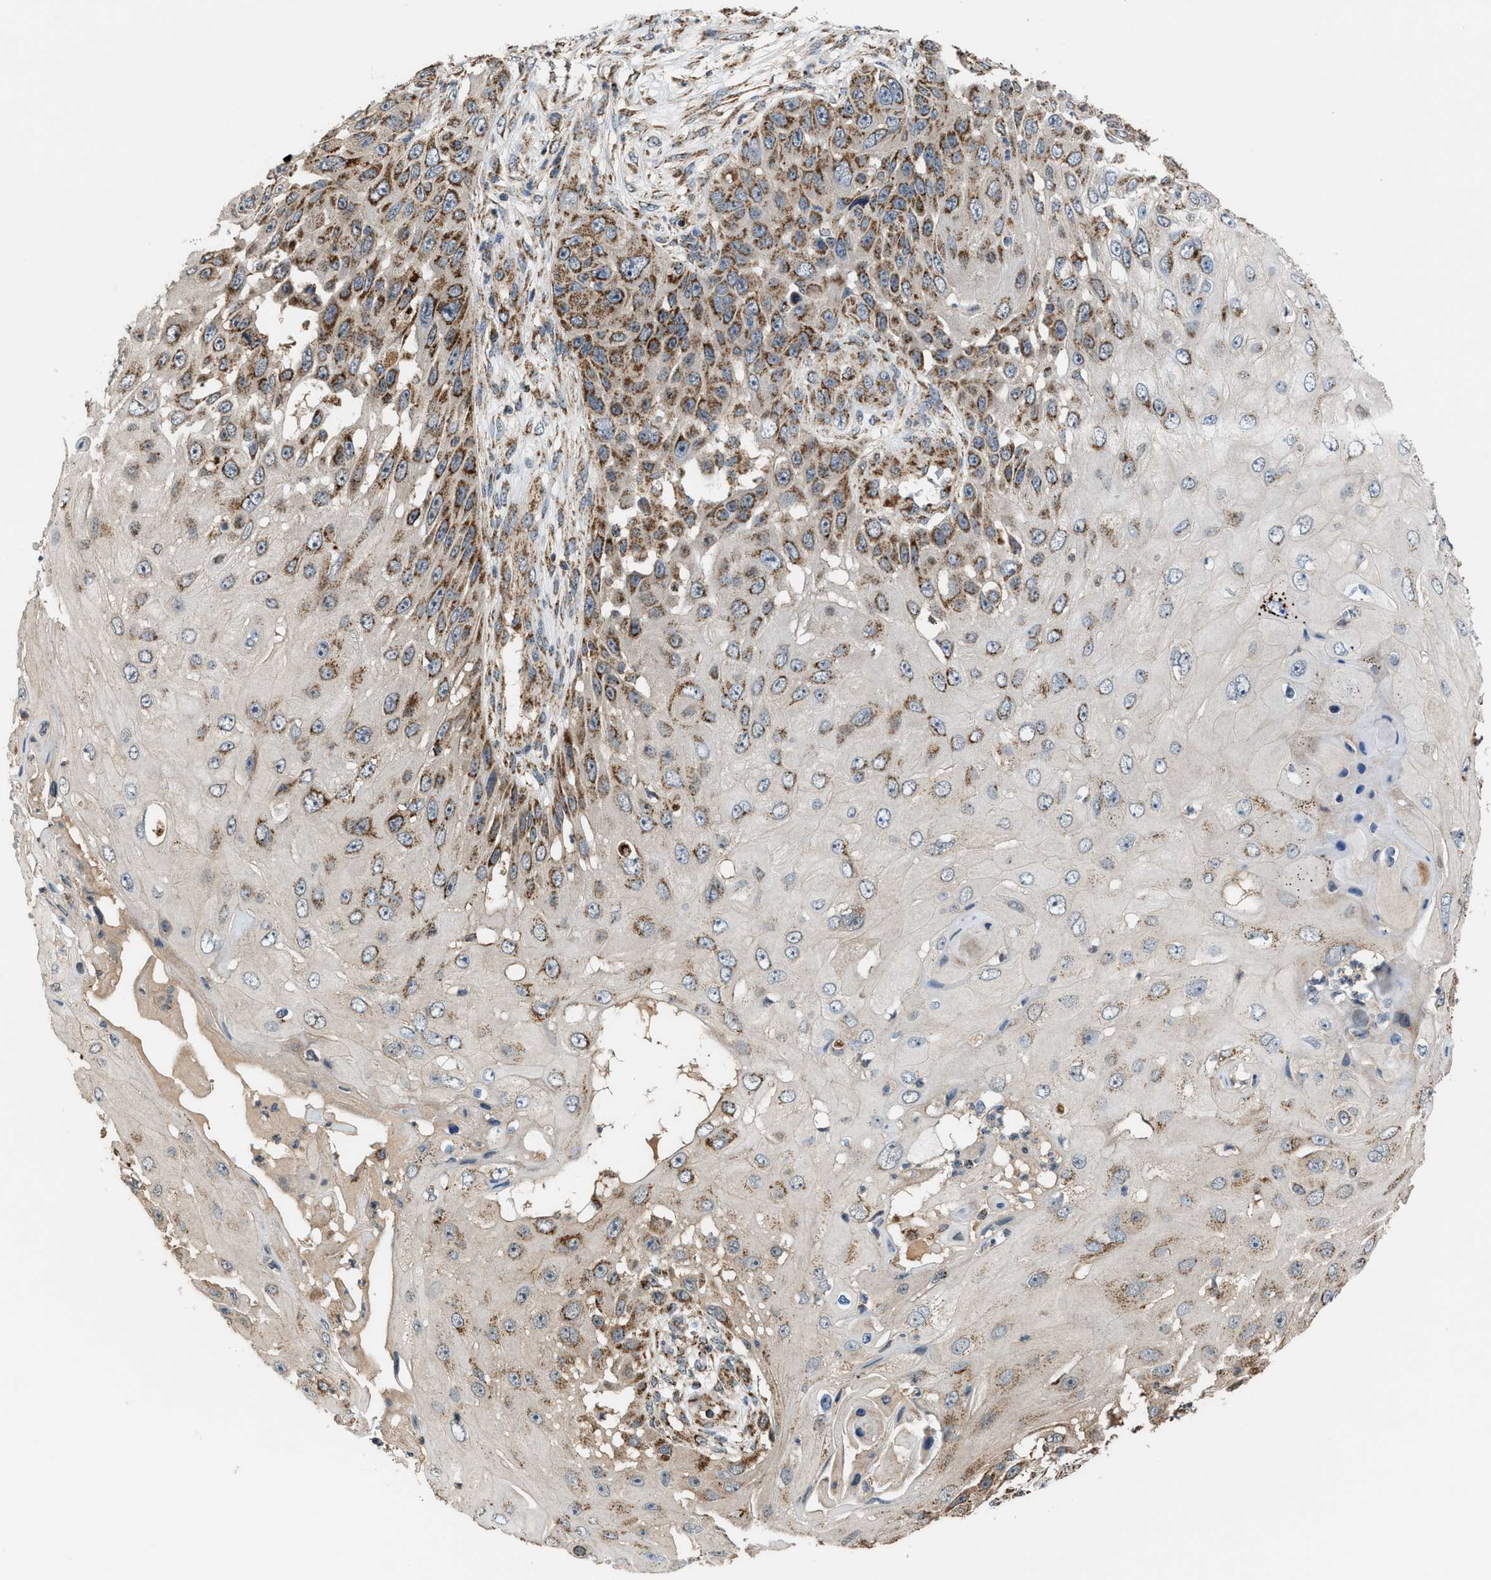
{"staining": {"intensity": "moderate", "quantity": ">75%", "location": "cytoplasmic/membranous"}, "tissue": "skin cancer", "cell_type": "Tumor cells", "image_type": "cancer", "snomed": [{"axis": "morphology", "description": "Squamous cell carcinoma, NOS"}, {"axis": "topography", "description": "Skin"}], "caption": "An image of human skin squamous cell carcinoma stained for a protein exhibits moderate cytoplasmic/membranous brown staining in tumor cells.", "gene": "SGSM2", "patient": {"sex": "female", "age": 44}}